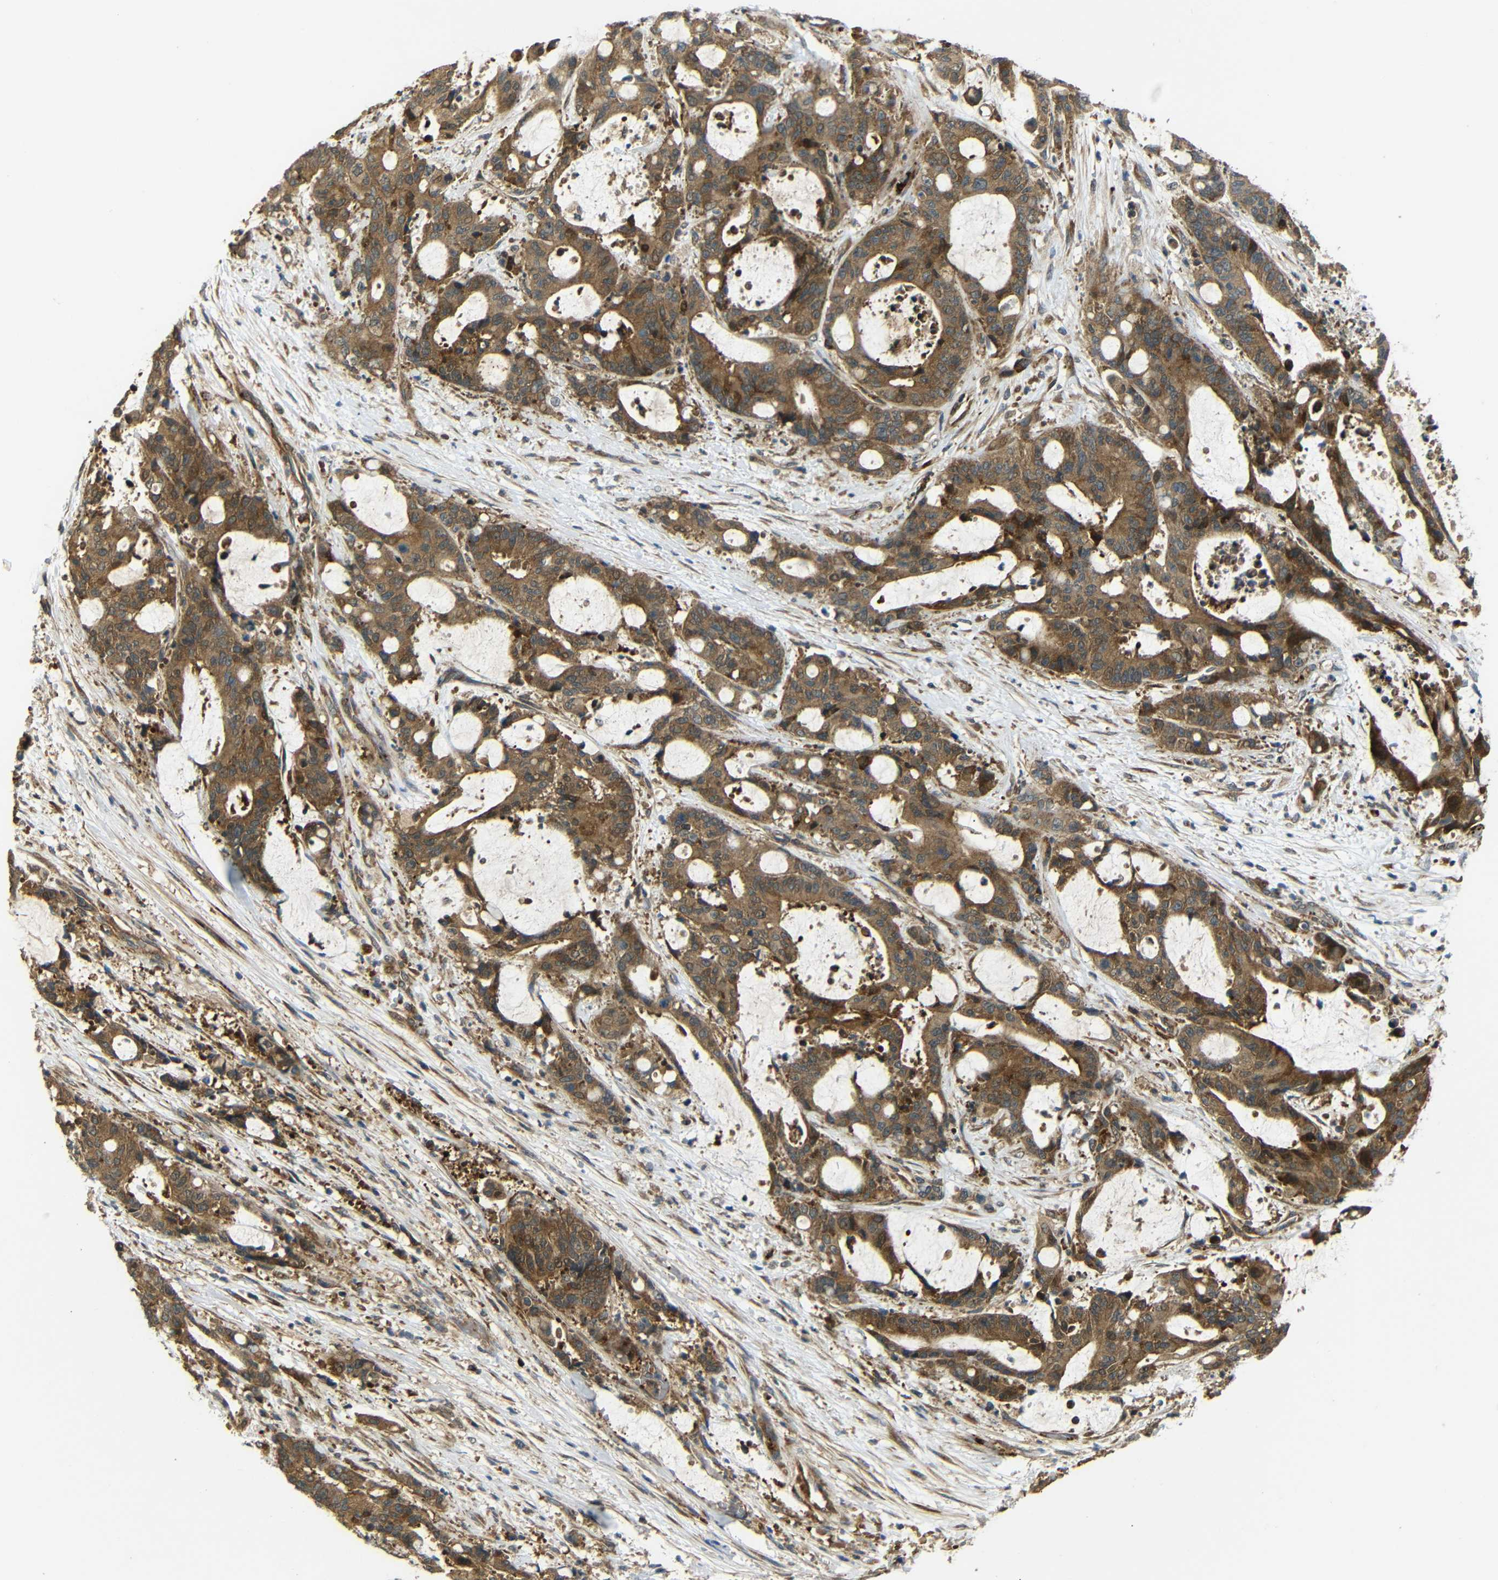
{"staining": {"intensity": "moderate", "quantity": ">75%", "location": "cytoplasmic/membranous"}, "tissue": "liver cancer", "cell_type": "Tumor cells", "image_type": "cancer", "snomed": [{"axis": "morphology", "description": "Normal tissue, NOS"}, {"axis": "morphology", "description": "Cholangiocarcinoma"}, {"axis": "topography", "description": "Liver"}, {"axis": "topography", "description": "Peripheral nerve tissue"}], "caption": "This image demonstrates immunohistochemistry staining of cholangiocarcinoma (liver), with medium moderate cytoplasmic/membranous expression in about >75% of tumor cells.", "gene": "EPHB2", "patient": {"sex": "female", "age": 73}}